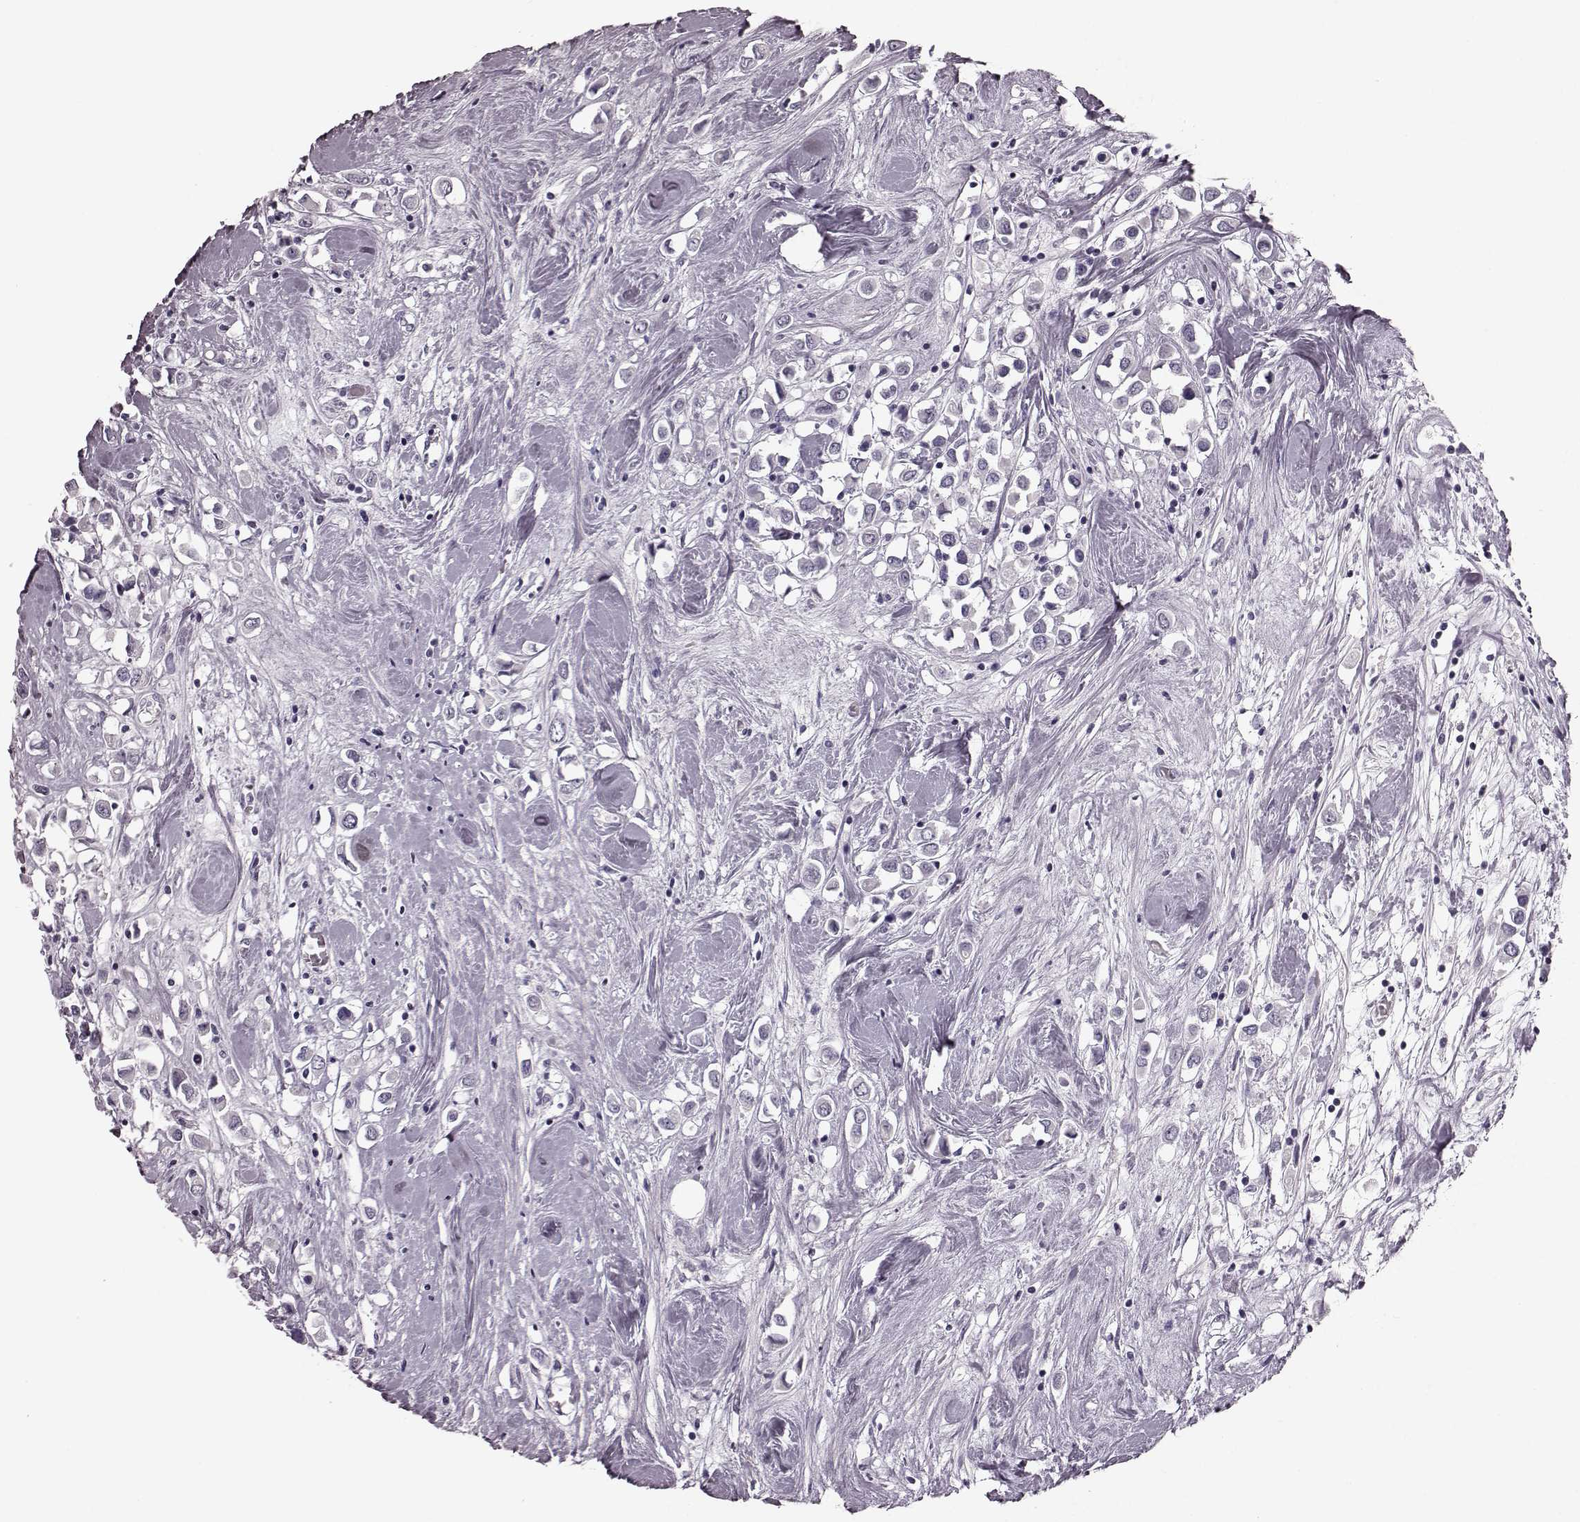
{"staining": {"intensity": "negative", "quantity": "none", "location": "none"}, "tissue": "breast cancer", "cell_type": "Tumor cells", "image_type": "cancer", "snomed": [{"axis": "morphology", "description": "Duct carcinoma"}, {"axis": "topography", "description": "Breast"}], "caption": "High power microscopy histopathology image of an IHC histopathology image of breast cancer (invasive ductal carcinoma), revealing no significant positivity in tumor cells.", "gene": "TRPM1", "patient": {"sex": "female", "age": 61}}